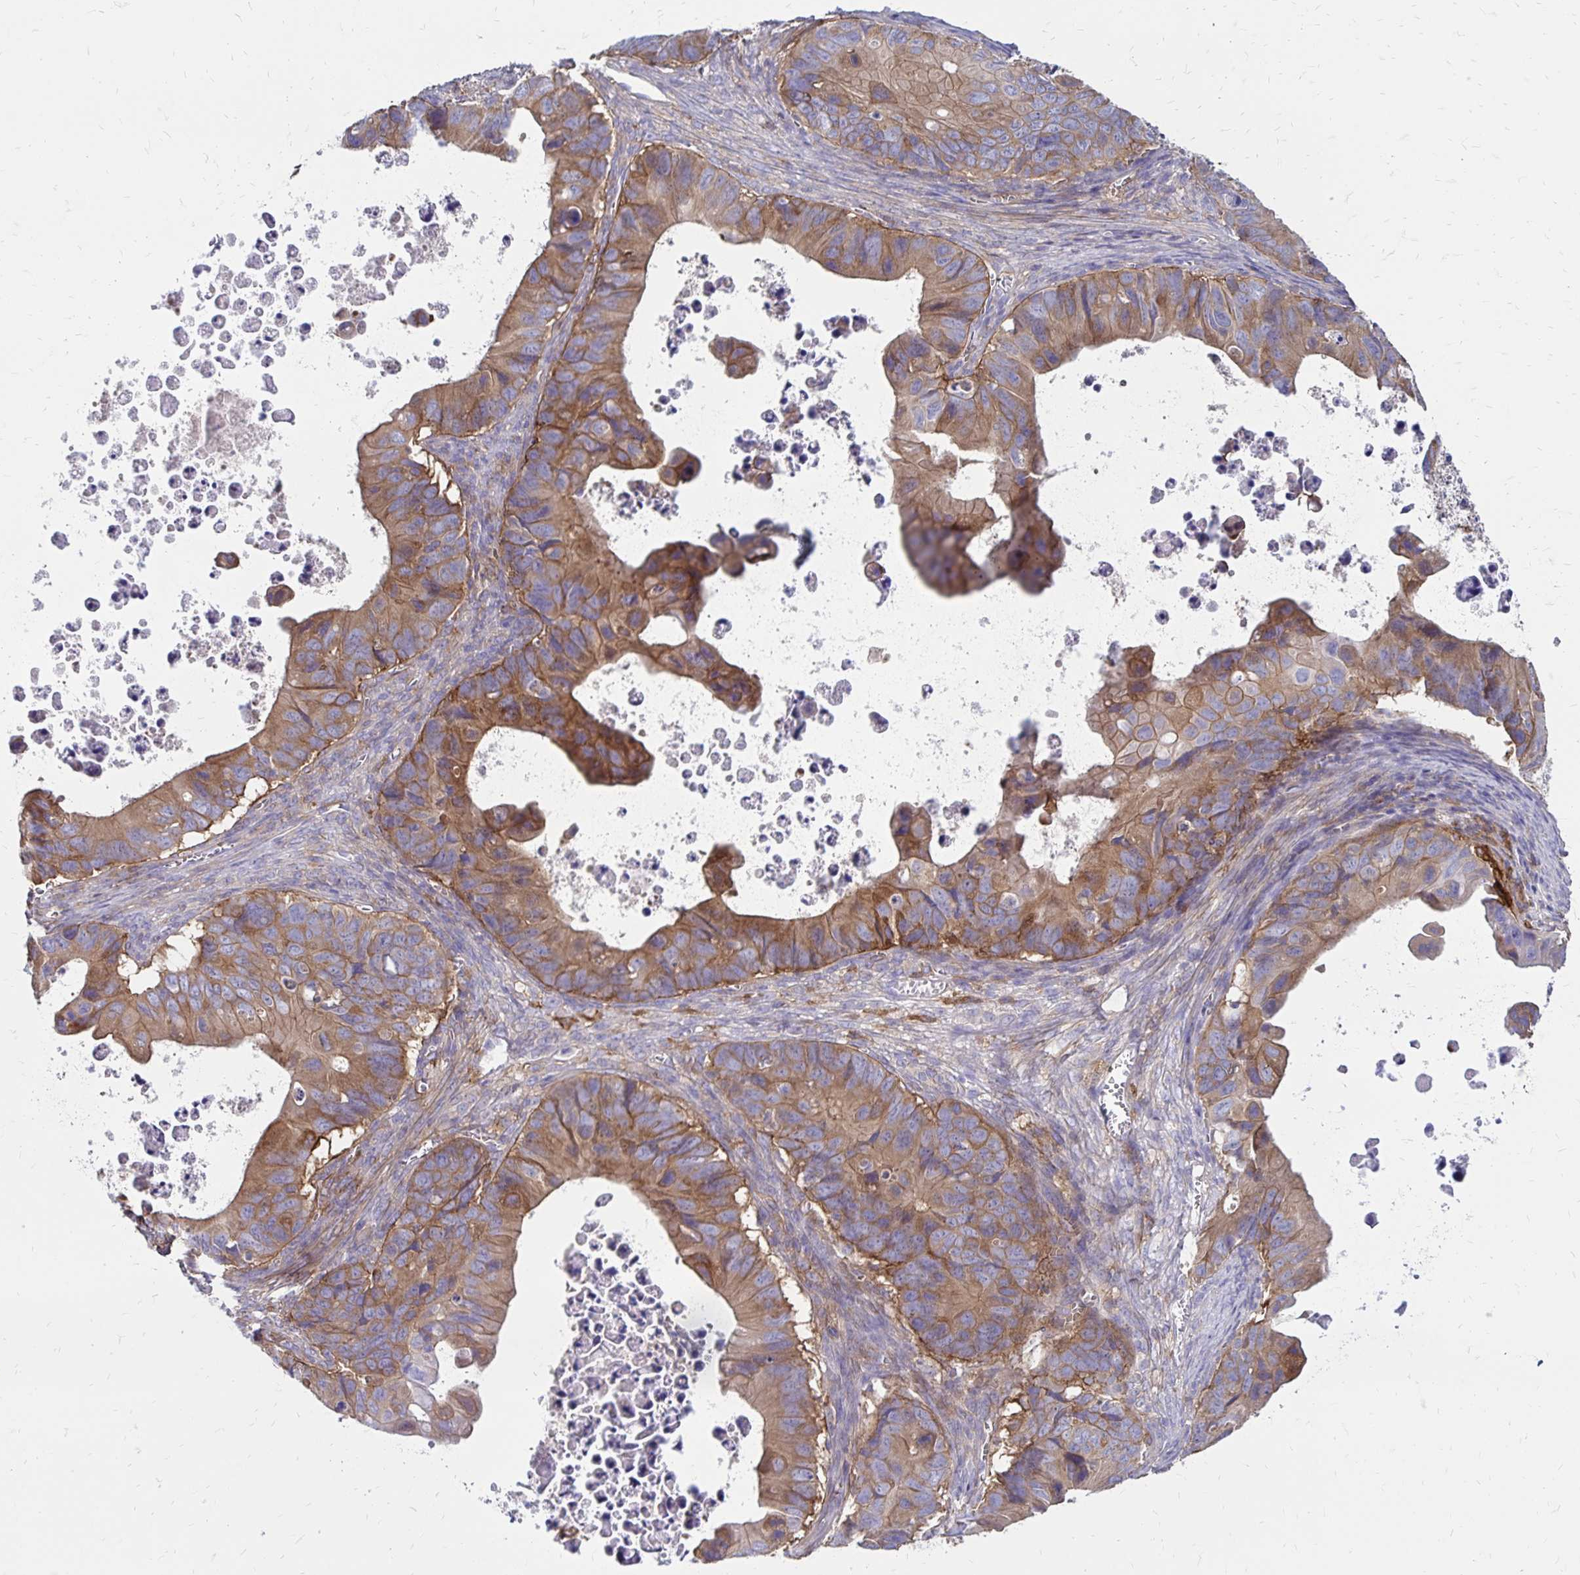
{"staining": {"intensity": "moderate", "quantity": ">75%", "location": "cytoplasmic/membranous"}, "tissue": "ovarian cancer", "cell_type": "Tumor cells", "image_type": "cancer", "snomed": [{"axis": "morphology", "description": "Cystadenocarcinoma, mucinous, NOS"}, {"axis": "topography", "description": "Ovary"}], "caption": "High-power microscopy captured an immunohistochemistry (IHC) image of ovarian cancer, revealing moderate cytoplasmic/membranous positivity in approximately >75% of tumor cells.", "gene": "TNS3", "patient": {"sex": "female", "age": 64}}